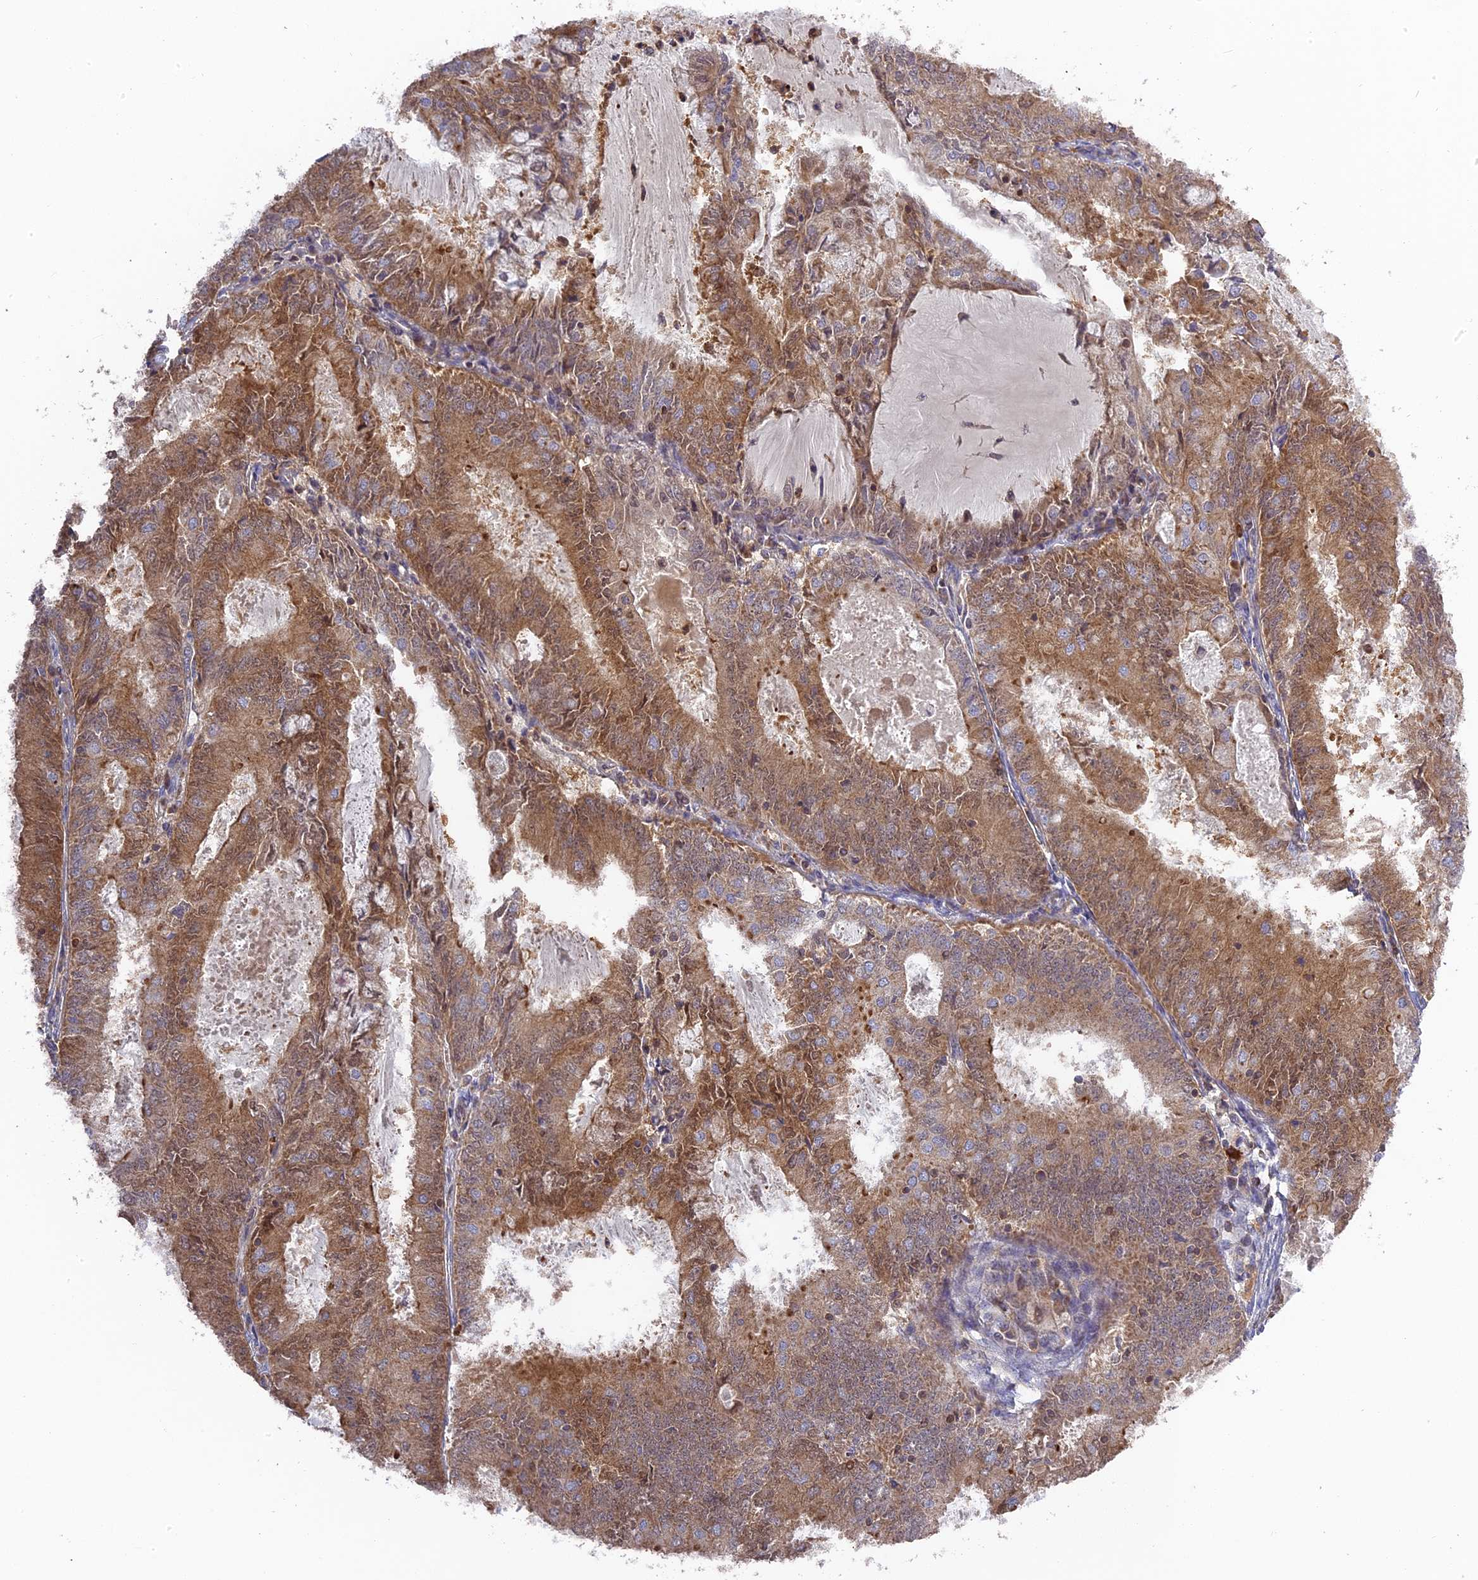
{"staining": {"intensity": "moderate", "quantity": ">75%", "location": "cytoplasmic/membranous"}, "tissue": "endometrial cancer", "cell_type": "Tumor cells", "image_type": "cancer", "snomed": [{"axis": "morphology", "description": "Adenocarcinoma, NOS"}, {"axis": "topography", "description": "Endometrium"}], "caption": "Immunohistochemistry micrograph of neoplastic tissue: adenocarcinoma (endometrial) stained using immunohistochemistry (IHC) reveals medium levels of moderate protein expression localized specifically in the cytoplasmic/membranous of tumor cells, appearing as a cytoplasmic/membranous brown color.", "gene": "RPIA", "patient": {"sex": "female", "age": 57}}